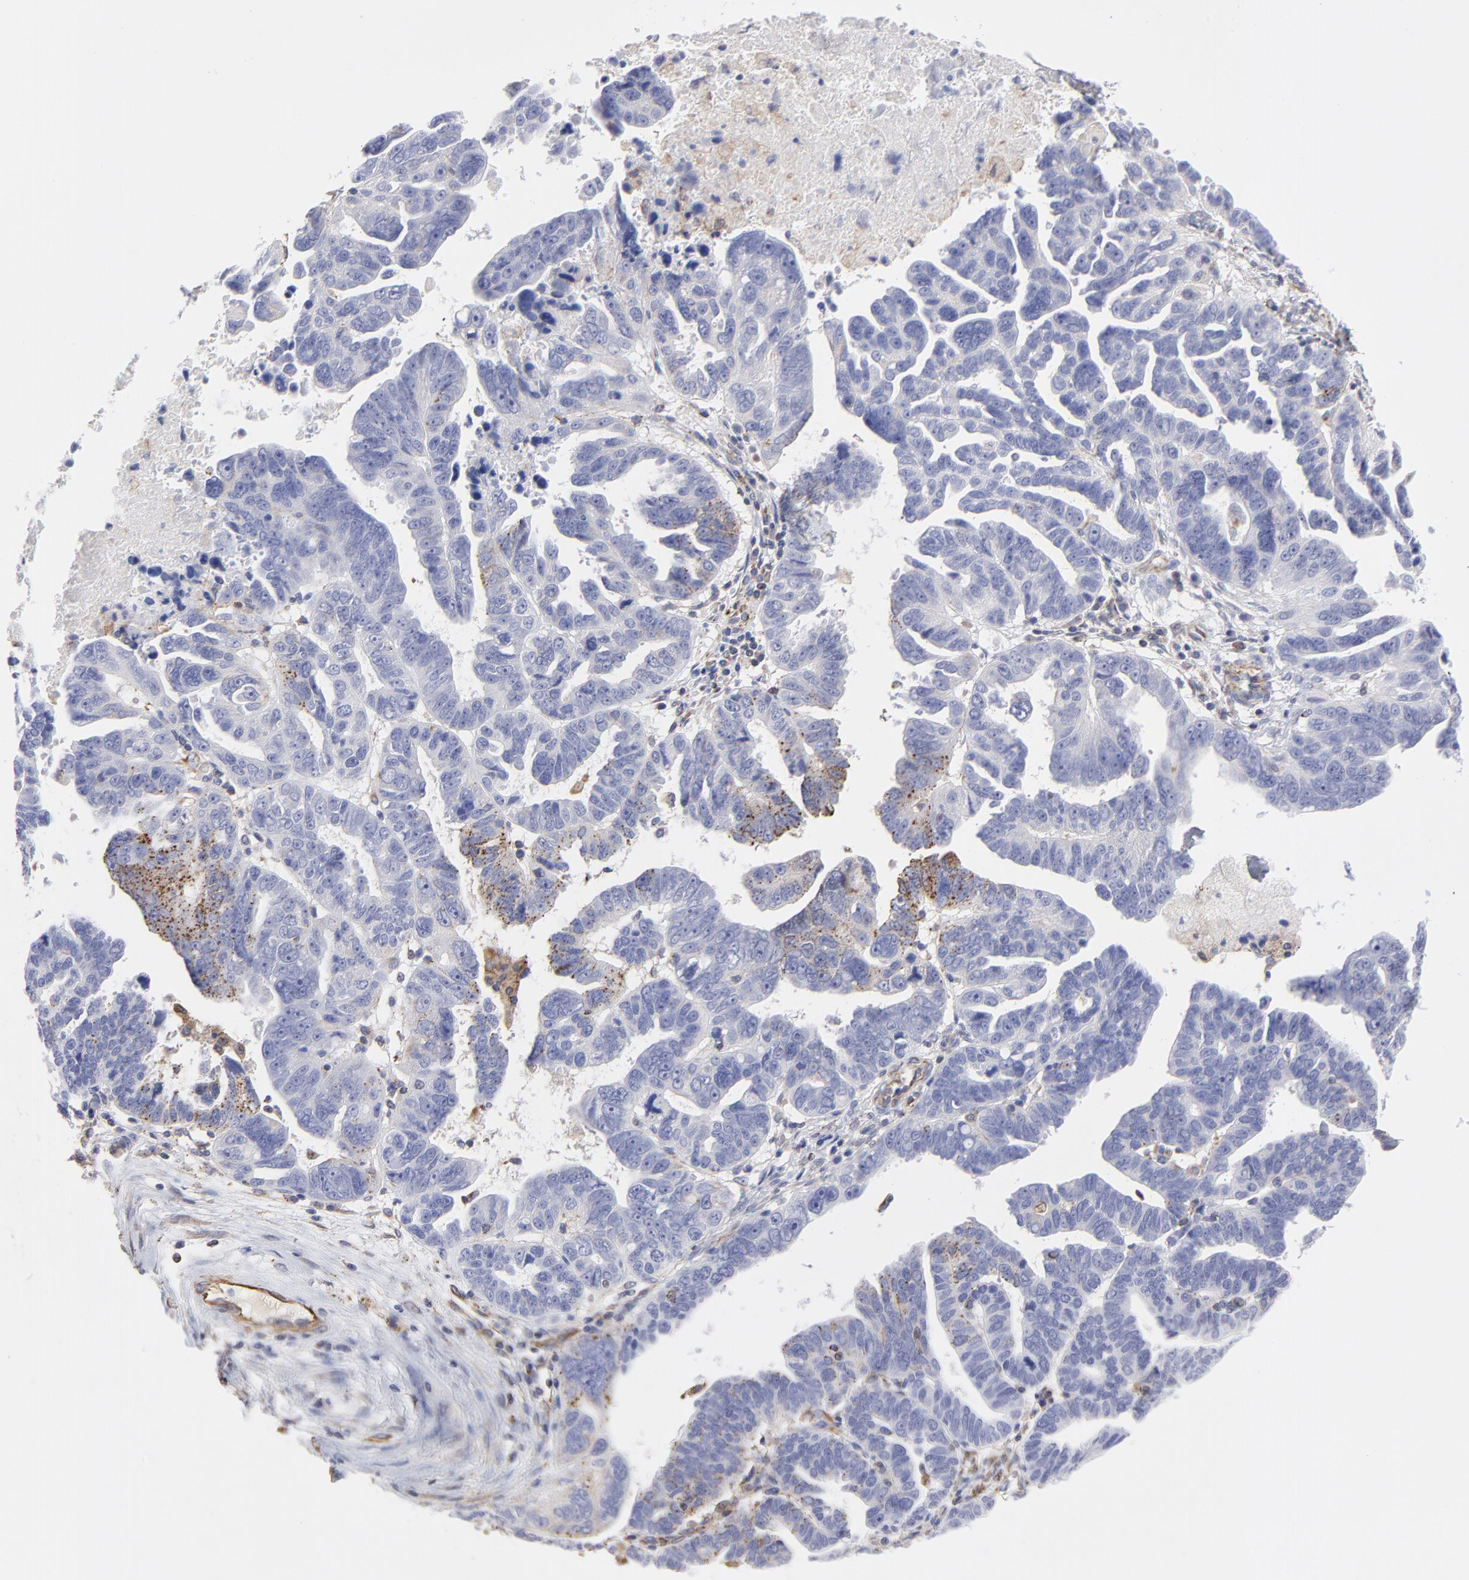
{"staining": {"intensity": "weak", "quantity": "<25%", "location": "cytoplasmic/membranous"}, "tissue": "ovarian cancer", "cell_type": "Tumor cells", "image_type": "cancer", "snomed": [{"axis": "morphology", "description": "Carcinoma, endometroid"}, {"axis": "morphology", "description": "Cystadenocarcinoma, serous, NOS"}, {"axis": "topography", "description": "Ovary"}], "caption": "Tumor cells are negative for brown protein staining in ovarian cancer.", "gene": "COX8C", "patient": {"sex": "female", "age": 45}}